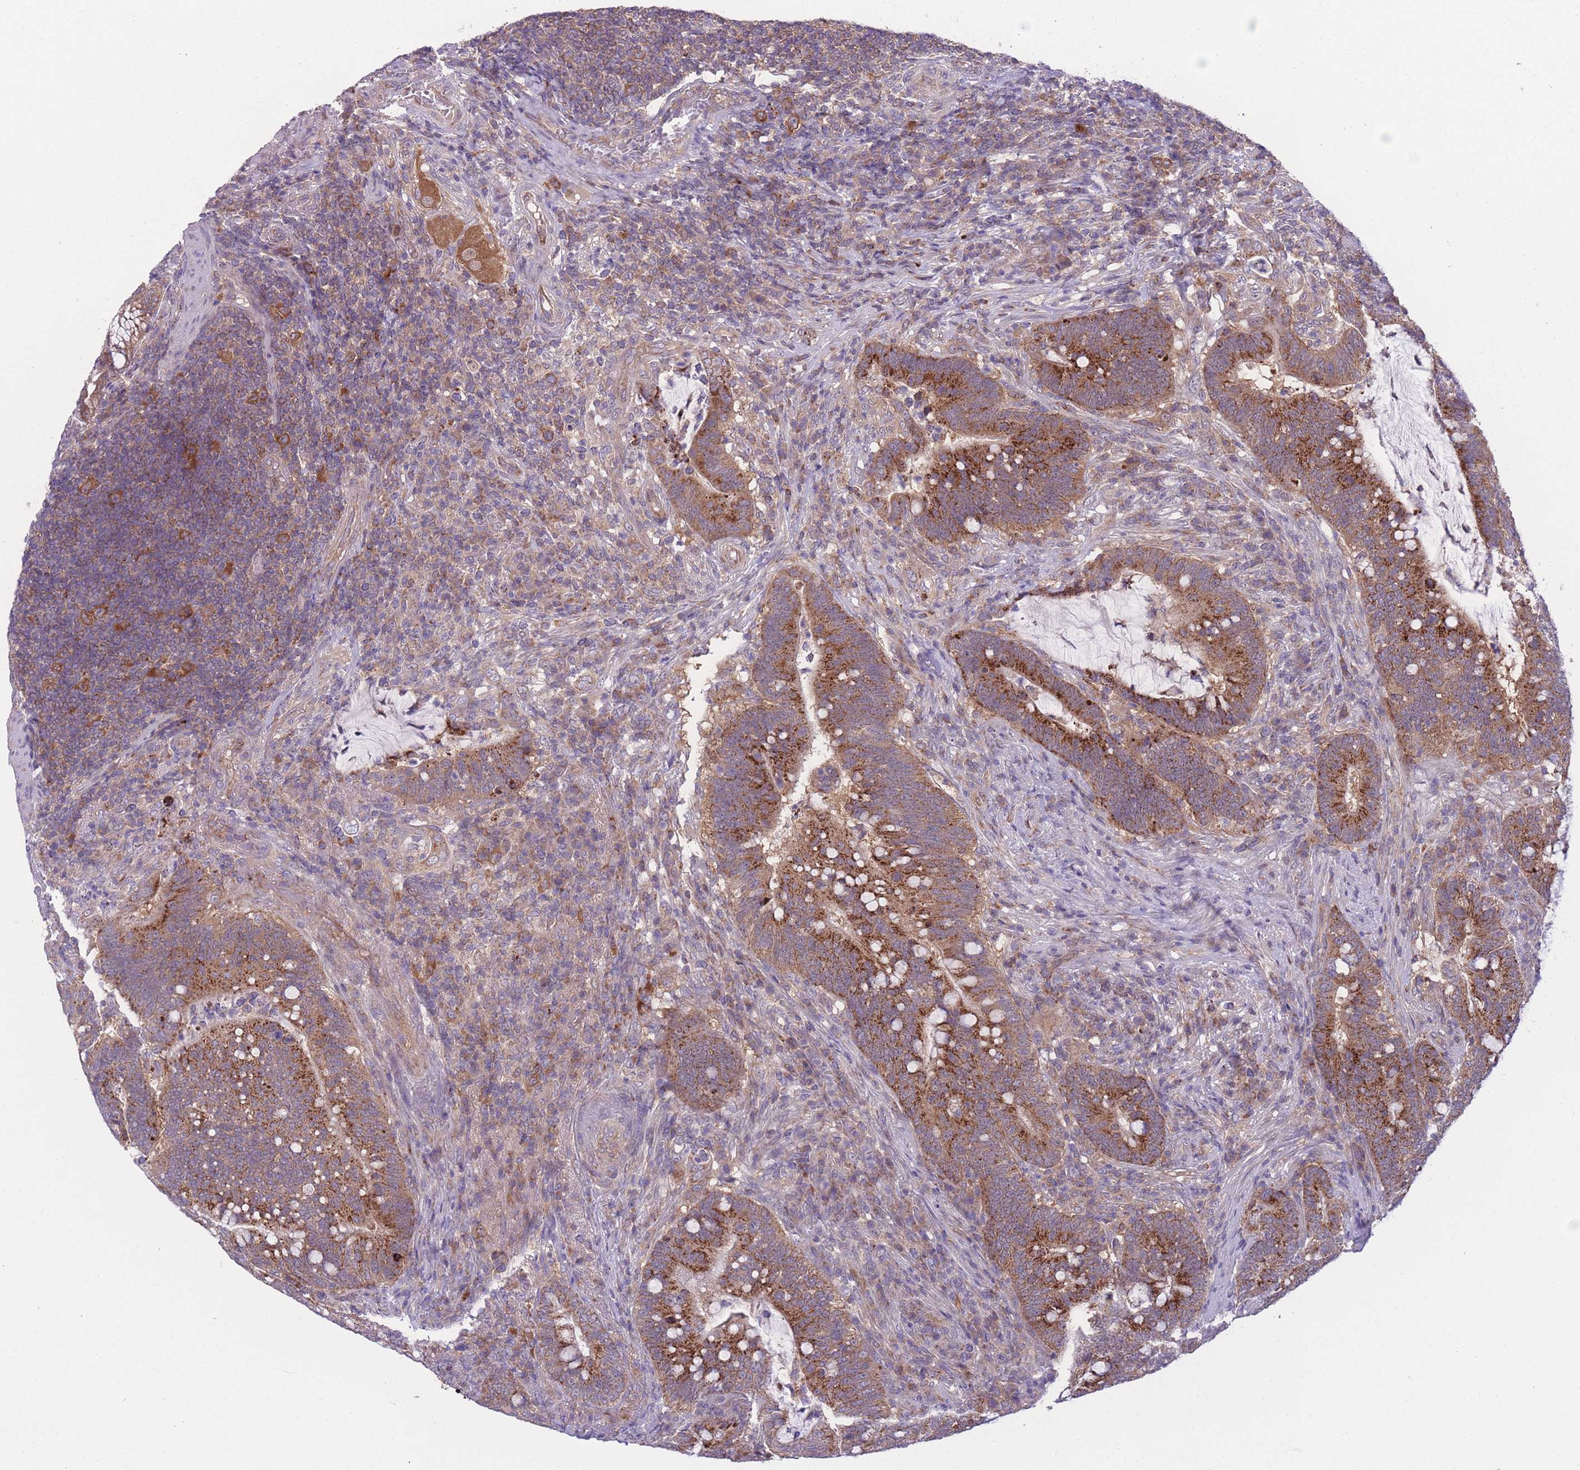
{"staining": {"intensity": "moderate", "quantity": ">75%", "location": "cytoplasmic/membranous"}, "tissue": "colorectal cancer", "cell_type": "Tumor cells", "image_type": "cancer", "snomed": [{"axis": "morphology", "description": "Normal tissue, NOS"}, {"axis": "morphology", "description": "Adenocarcinoma, NOS"}, {"axis": "topography", "description": "Colon"}], "caption": "Colorectal cancer (adenocarcinoma) stained for a protein (brown) demonstrates moderate cytoplasmic/membranous positive expression in about >75% of tumor cells.", "gene": "CCT6B", "patient": {"sex": "female", "age": 66}}